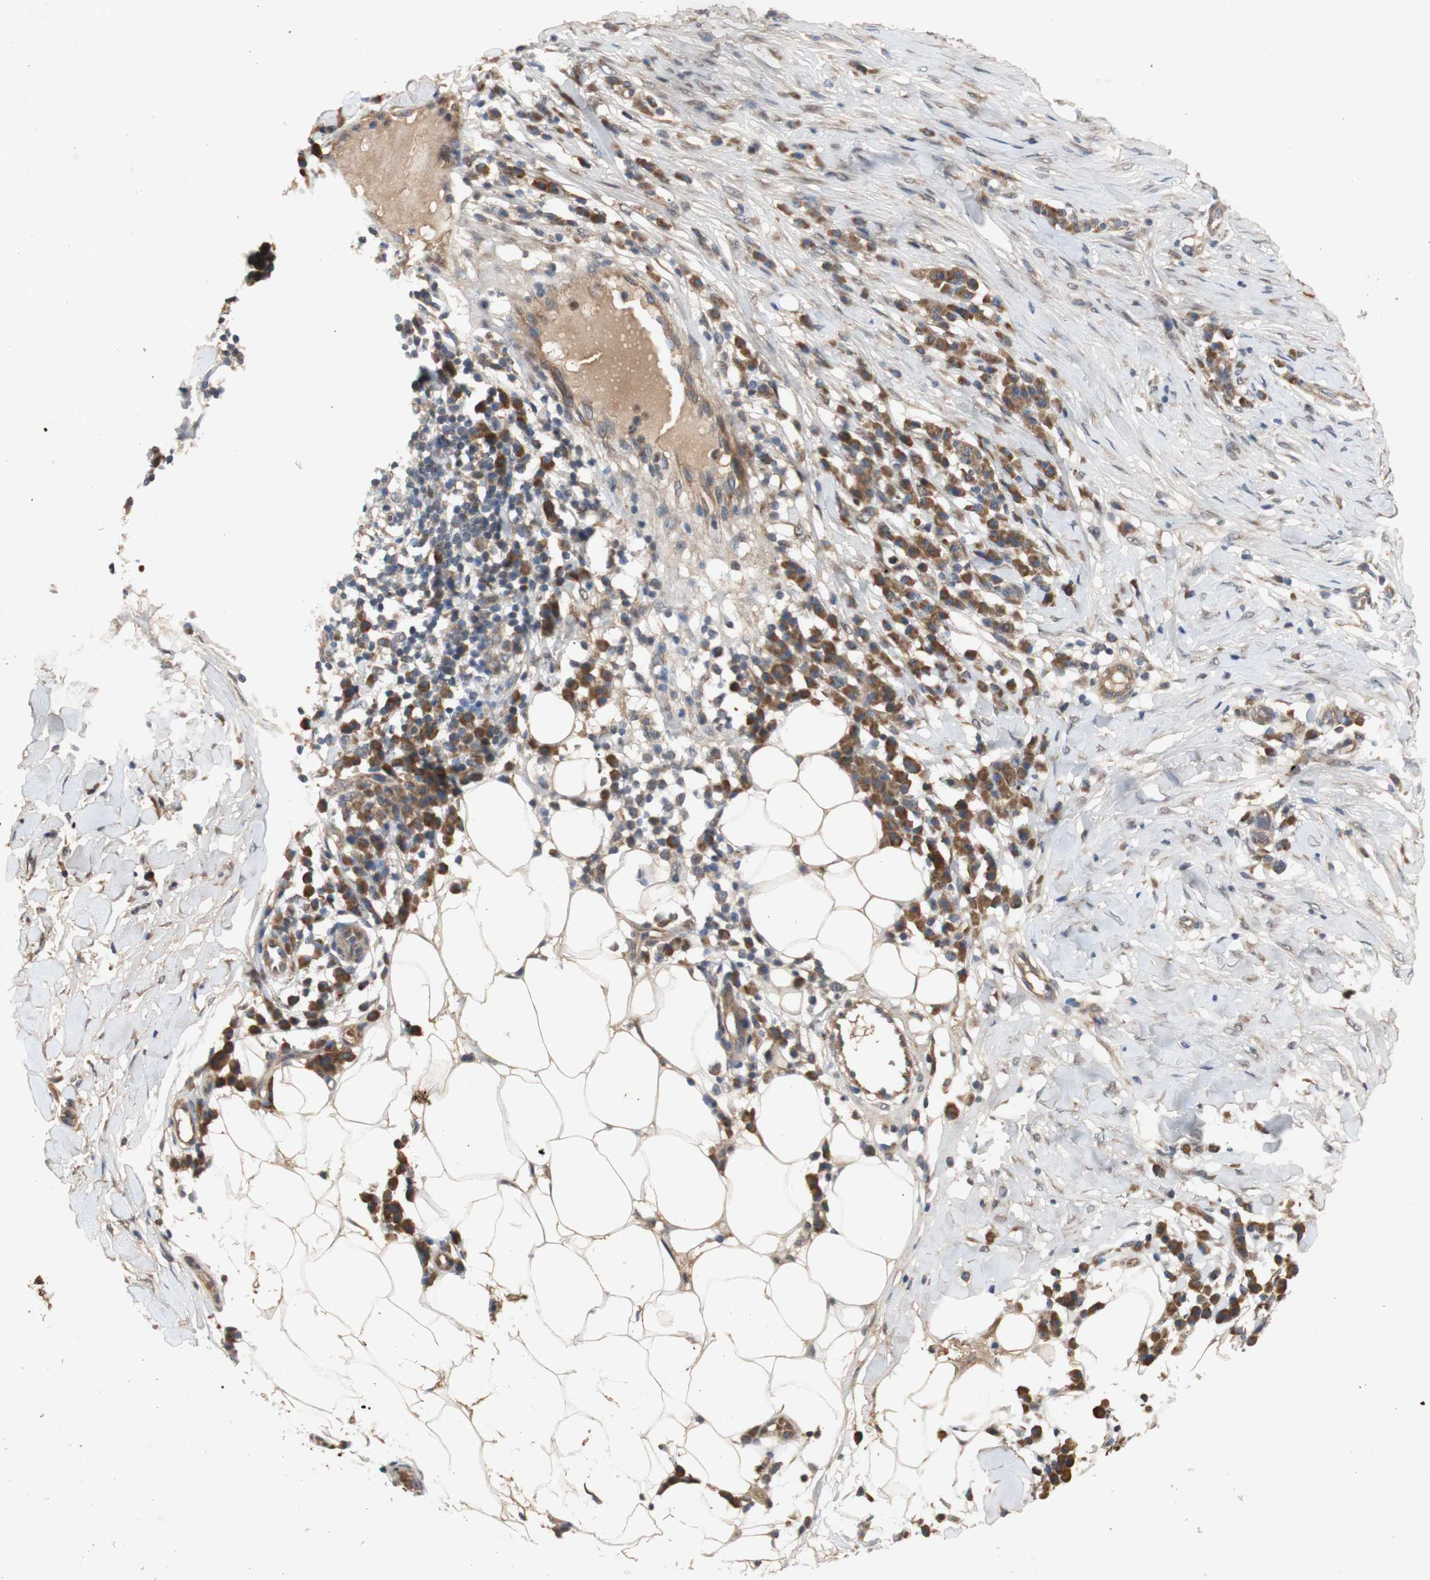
{"staining": {"intensity": "moderate", "quantity": ">75%", "location": "cytoplasmic/membranous"}, "tissue": "skin cancer", "cell_type": "Tumor cells", "image_type": "cancer", "snomed": [{"axis": "morphology", "description": "Squamous cell carcinoma, NOS"}, {"axis": "topography", "description": "Skin"}], "caption": "Skin cancer (squamous cell carcinoma) was stained to show a protein in brown. There is medium levels of moderate cytoplasmic/membranous staining in approximately >75% of tumor cells. Nuclei are stained in blue.", "gene": "PKN1", "patient": {"sex": "male", "age": 24}}